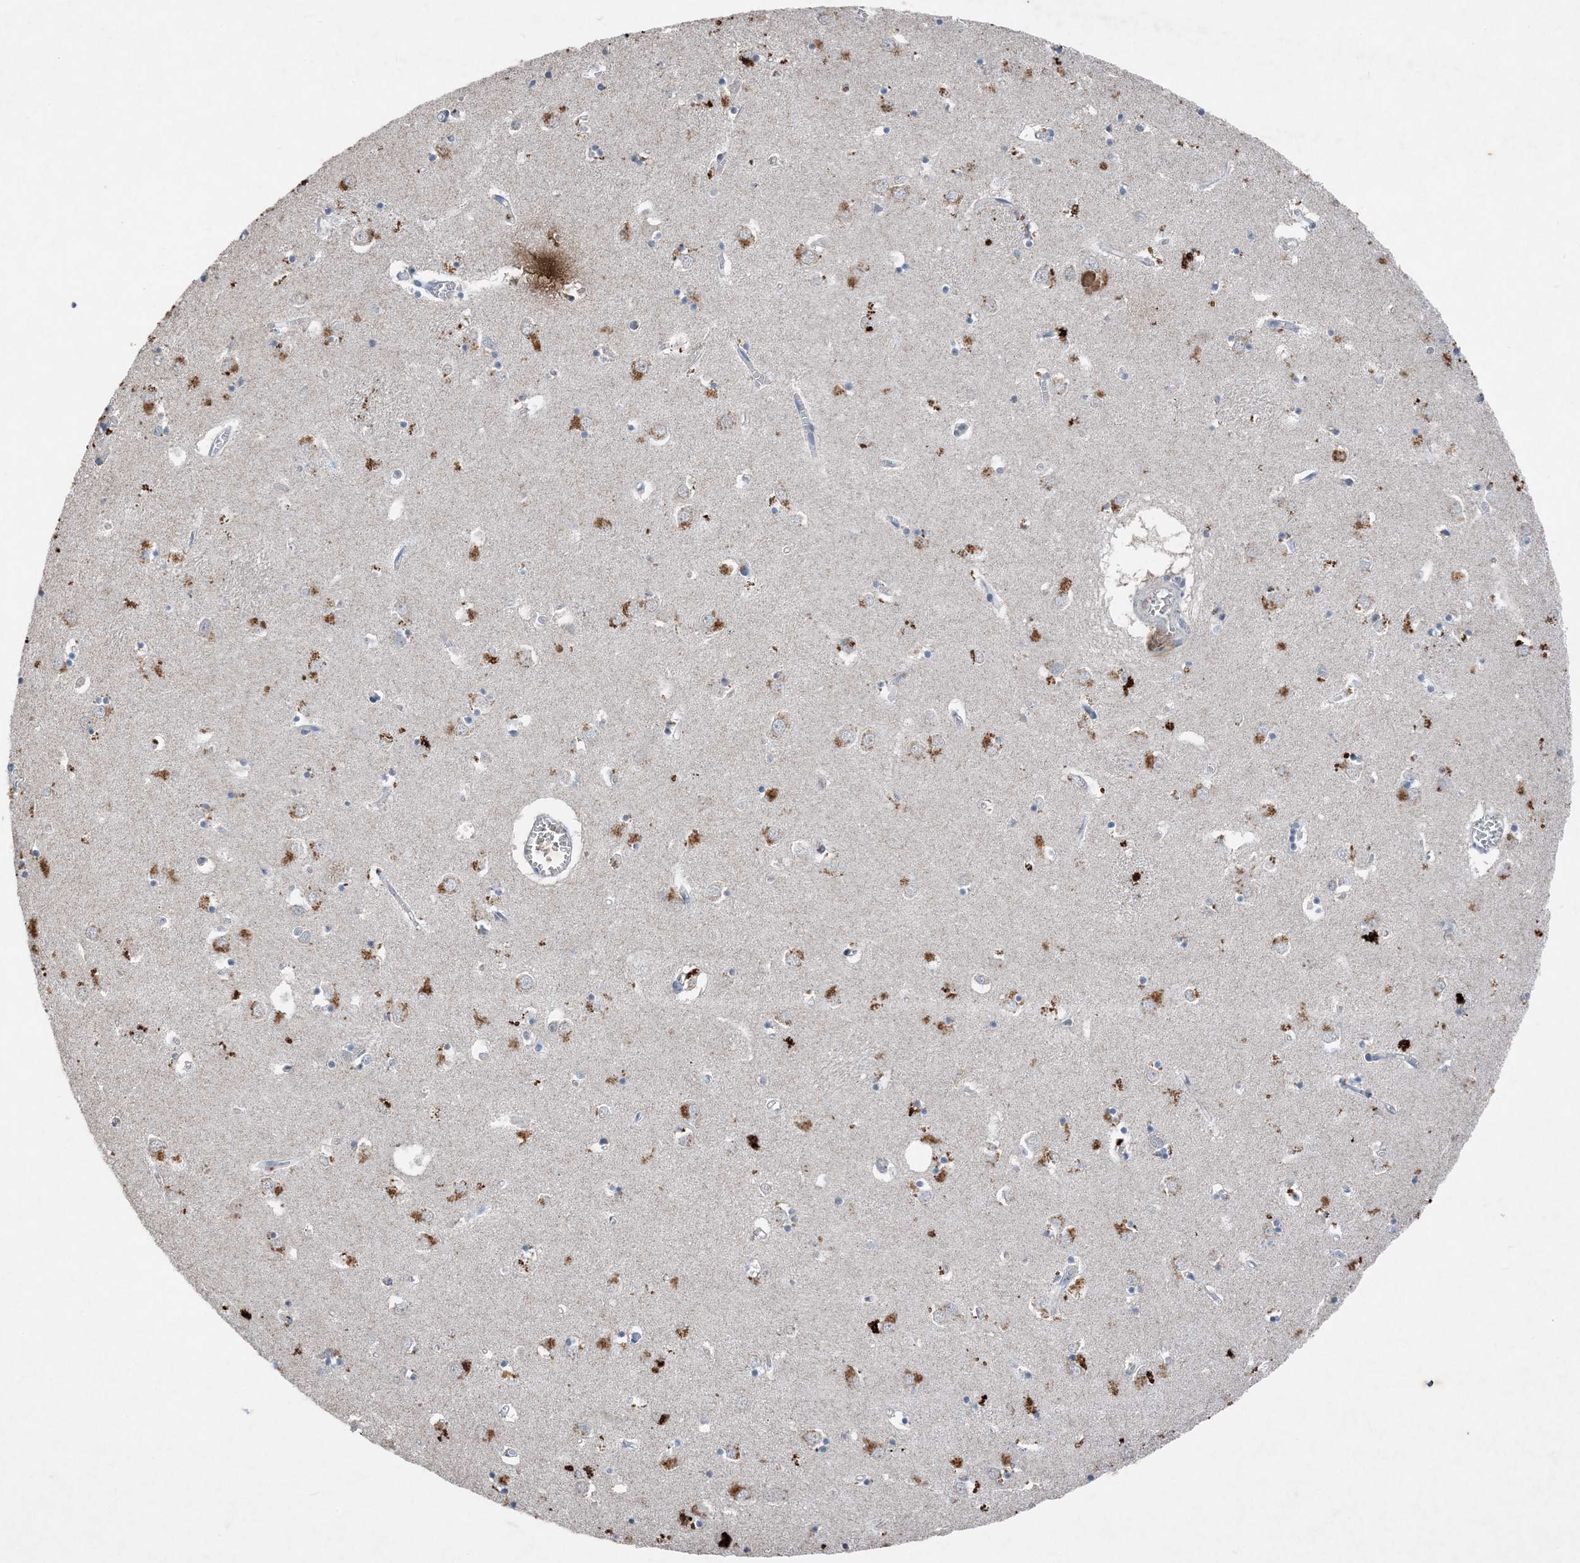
{"staining": {"intensity": "moderate", "quantity": "<25%", "location": "cytoplasmic/membranous"}, "tissue": "caudate", "cell_type": "Glial cells", "image_type": "normal", "snomed": [{"axis": "morphology", "description": "Normal tissue, NOS"}, {"axis": "topography", "description": "Lateral ventricle wall"}], "caption": "Protein staining displays moderate cytoplasmic/membranous positivity in approximately <25% of glial cells in benign caudate.", "gene": "FCN3", "patient": {"sex": "male", "age": 70}}